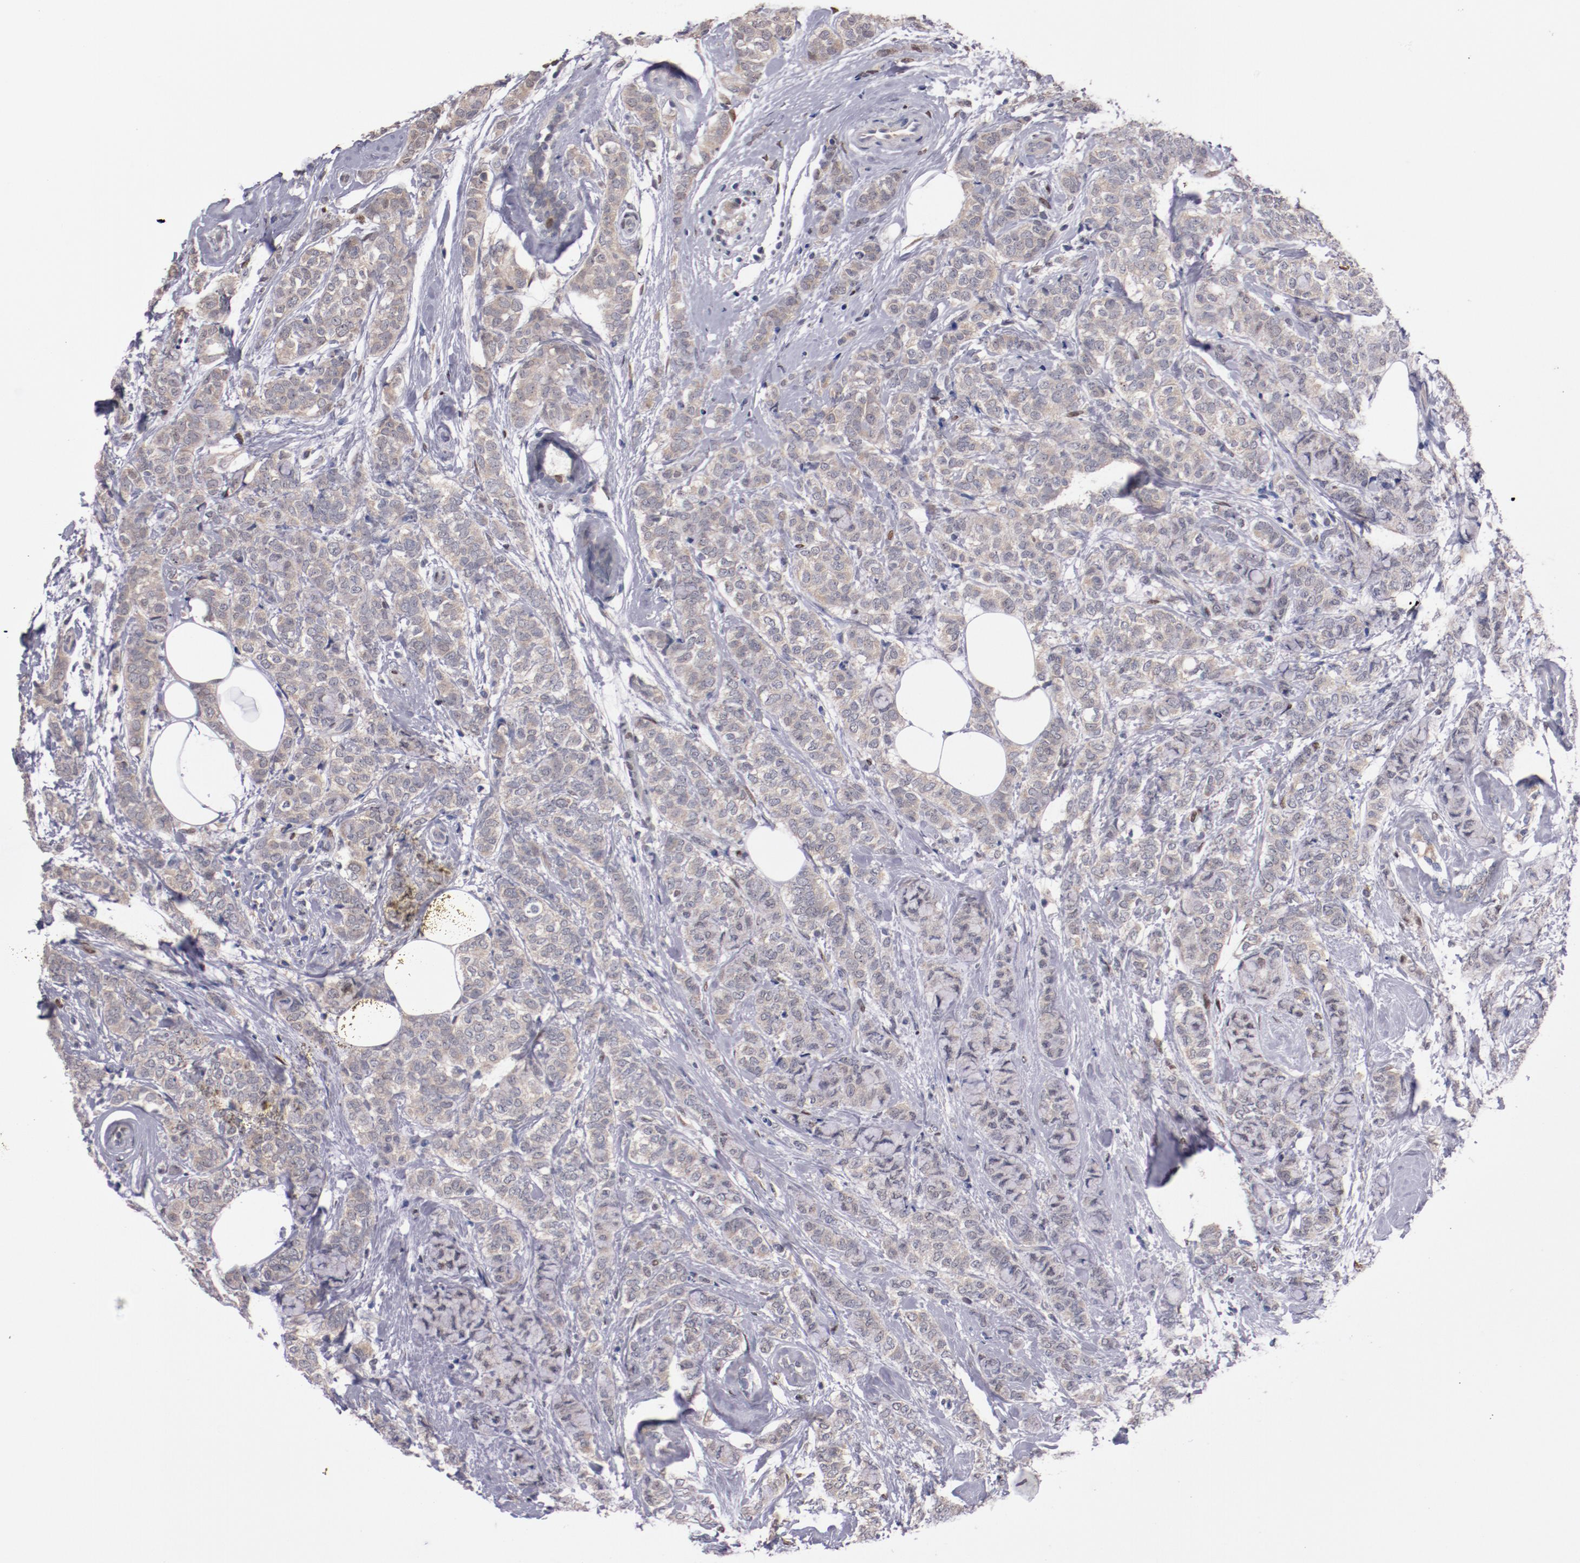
{"staining": {"intensity": "weak", "quantity": ">75%", "location": "cytoplasmic/membranous"}, "tissue": "breast cancer", "cell_type": "Tumor cells", "image_type": "cancer", "snomed": [{"axis": "morphology", "description": "Lobular carcinoma"}, {"axis": "topography", "description": "Breast"}], "caption": "Weak cytoplasmic/membranous expression is present in about >75% of tumor cells in lobular carcinoma (breast). (DAB (3,3'-diaminobenzidine) = brown stain, brightfield microscopy at high magnification).", "gene": "FAM81A", "patient": {"sex": "female", "age": 60}}